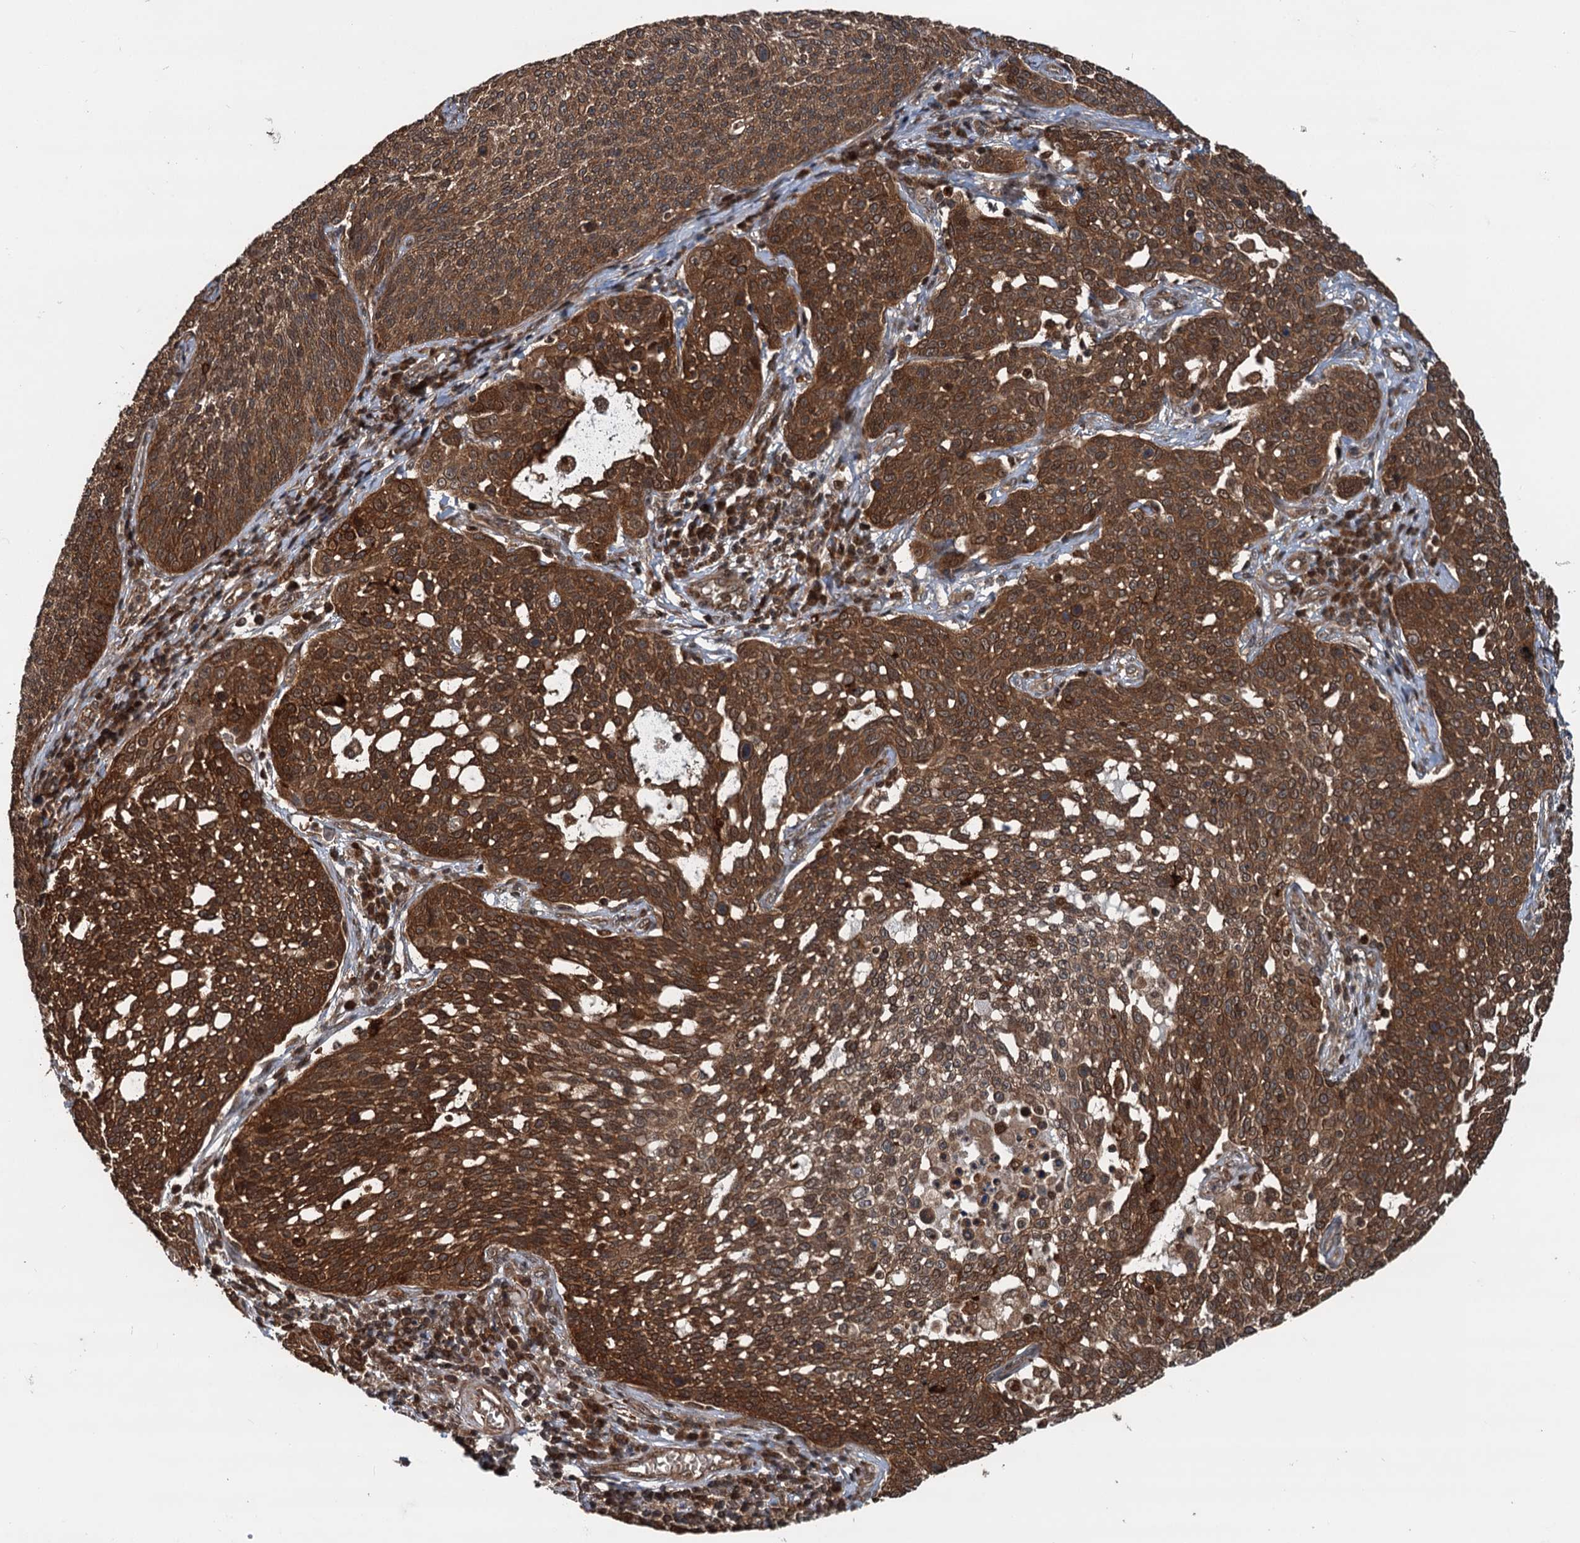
{"staining": {"intensity": "strong", "quantity": ">75%", "location": "cytoplasmic/membranous,nuclear"}, "tissue": "cervical cancer", "cell_type": "Tumor cells", "image_type": "cancer", "snomed": [{"axis": "morphology", "description": "Squamous cell carcinoma, NOS"}, {"axis": "topography", "description": "Cervix"}], "caption": "High-power microscopy captured an IHC micrograph of squamous cell carcinoma (cervical), revealing strong cytoplasmic/membranous and nuclear staining in about >75% of tumor cells.", "gene": "STUB1", "patient": {"sex": "female", "age": 34}}